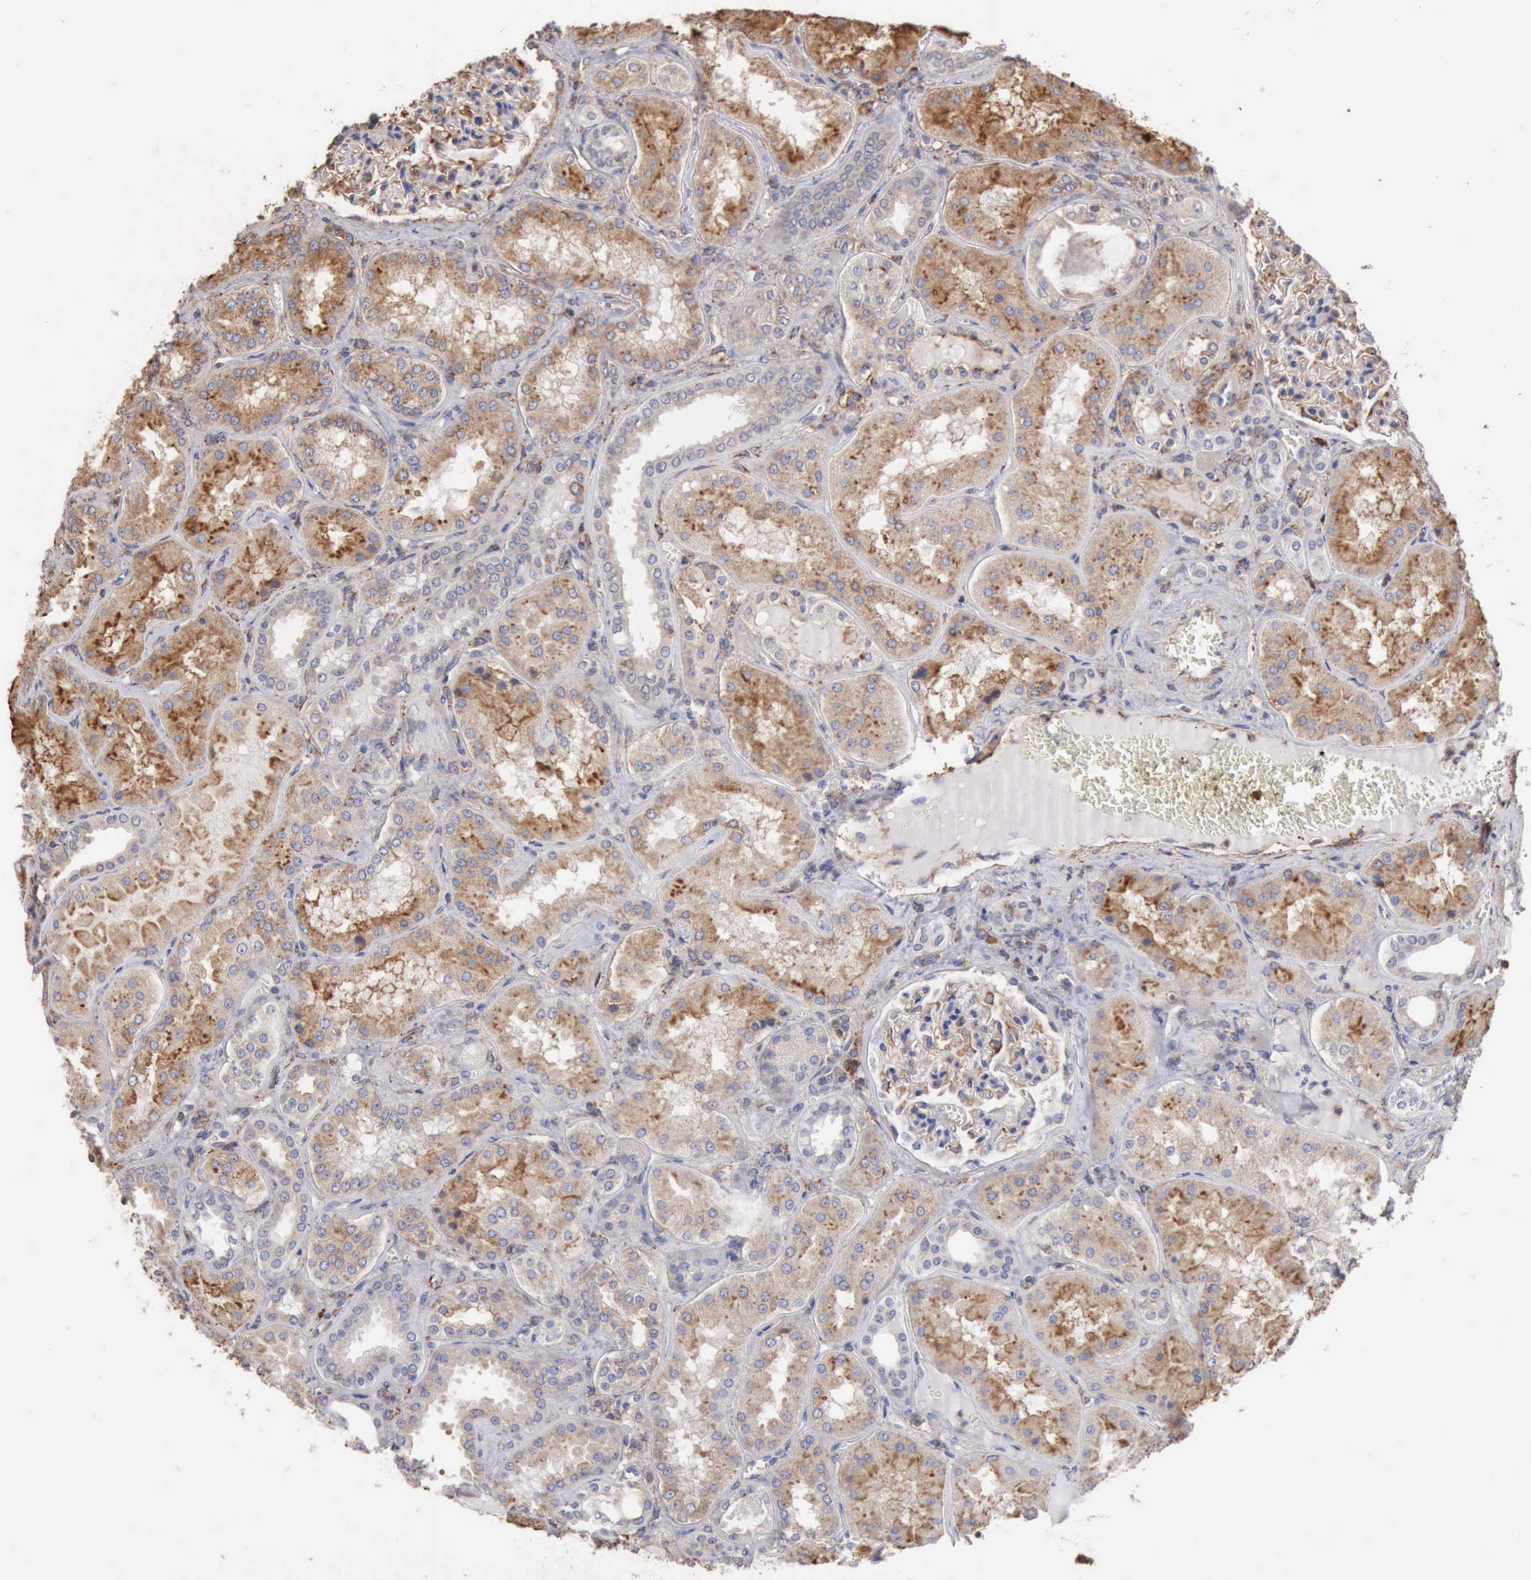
{"staining": {"intensity": "negative", "quantity": "none", "location": "none"}, "tissue": "kidney", "cell_type": "Cells in glomeruli", "image_type": "normal", "snomed": [{"axis": "morphology", "description": "Normal tissue, NOS"}, {"axis": "topography", "description": "Kidney"}], "caption": "An immunohistochemistry (IHC) histopathology image of normal kidney is shown. There is no staining in cells in glomeruli of kidney. Nuclei are stained in blue.", "gene": "GPR101", "patient": {"sex": "female", "age": 56}}